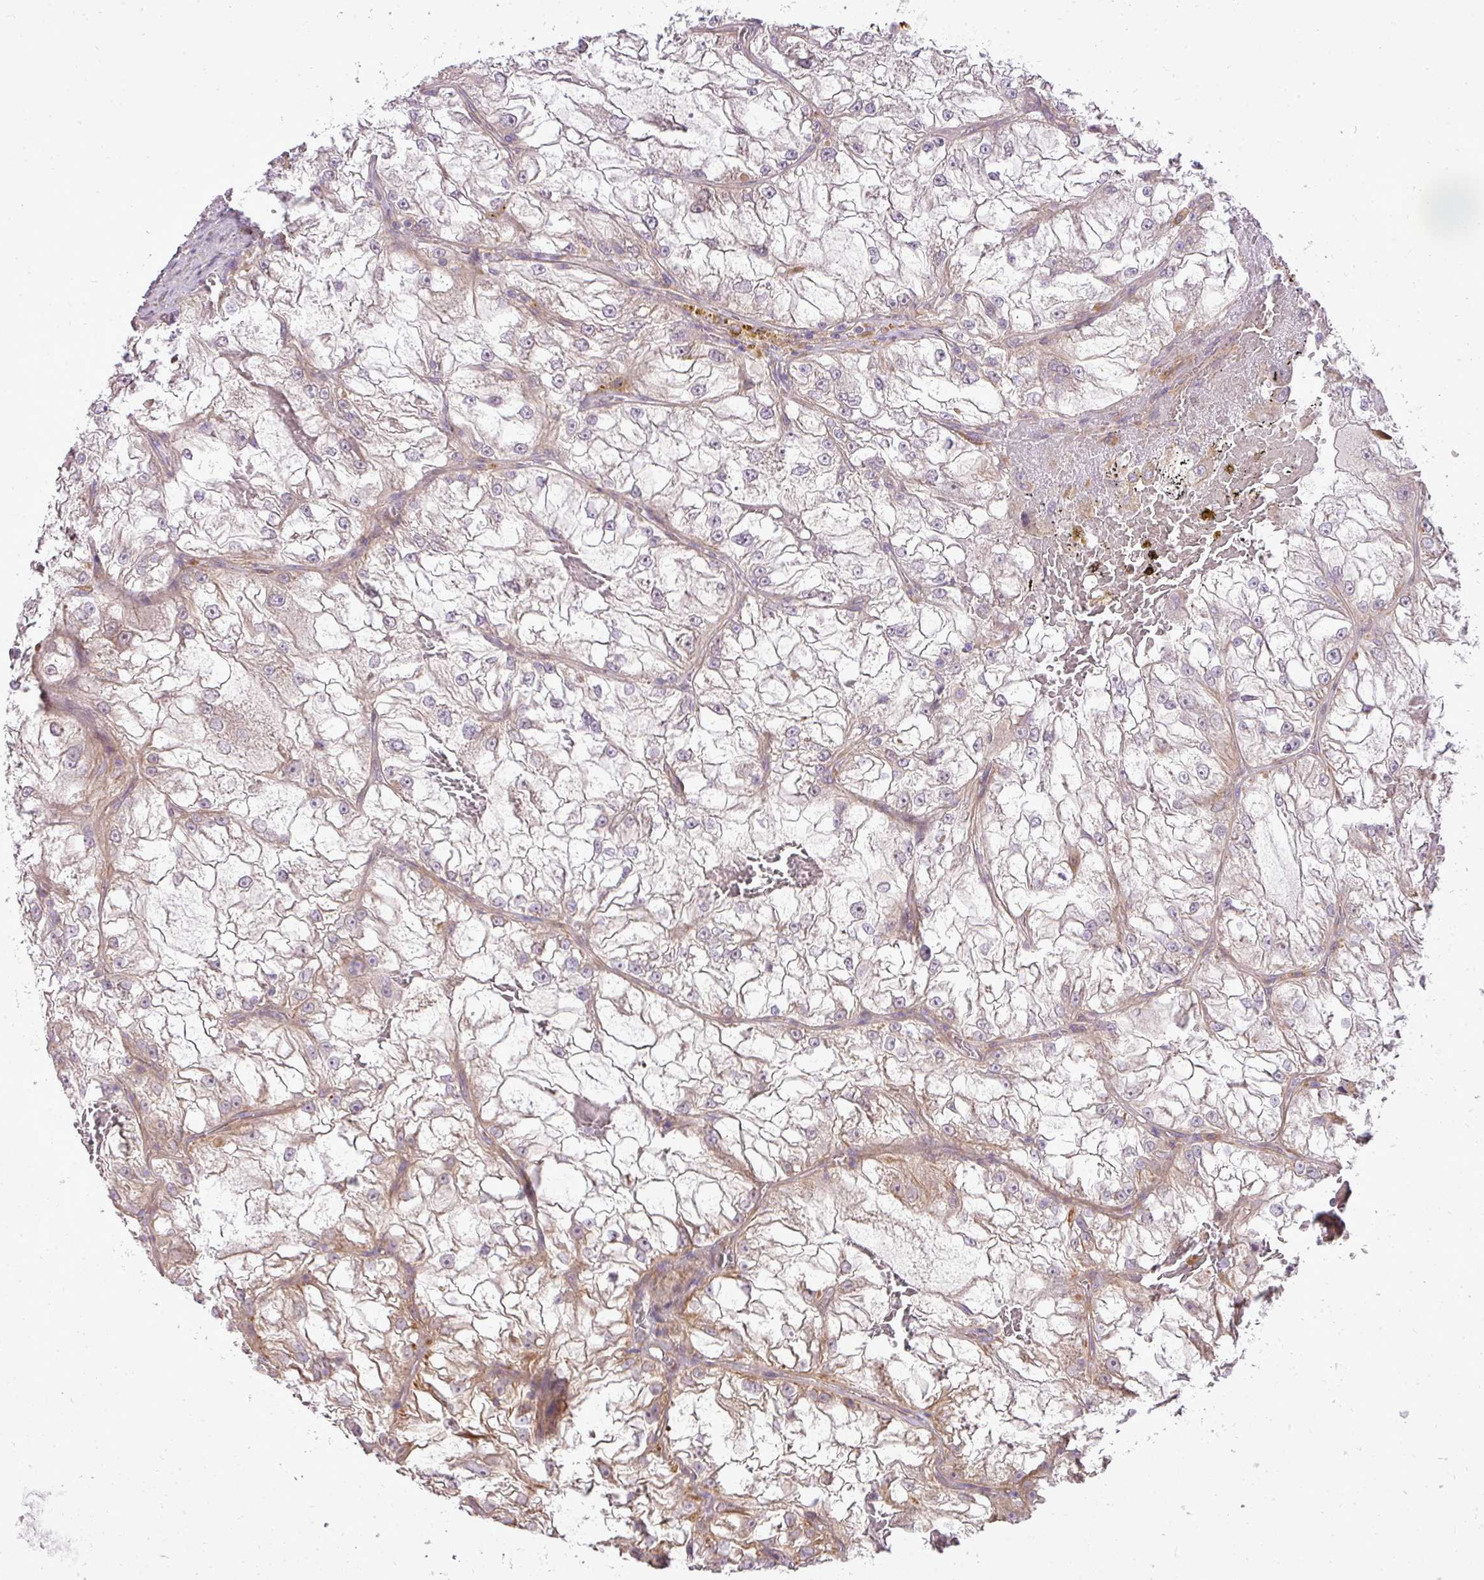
{"staining": {"intensity": "negative", "quantity": "none", "location": "none"}, "tissue": "renal cancer", "cell_type": "Tumor cells", "image_type": "cancer", "snomed": [{"axis": "morphology", "description": "Adenocarcinoma, NOS"}, {"axis": "topography", "description": "Kidney"}], "caption": "There is no significant positivity in tumor cells of renal cancer (adenocarcinoma). Nuclei are stained in blue.", "gene": "PDRG1", "patient": {"sex": "female", "age": 72}}